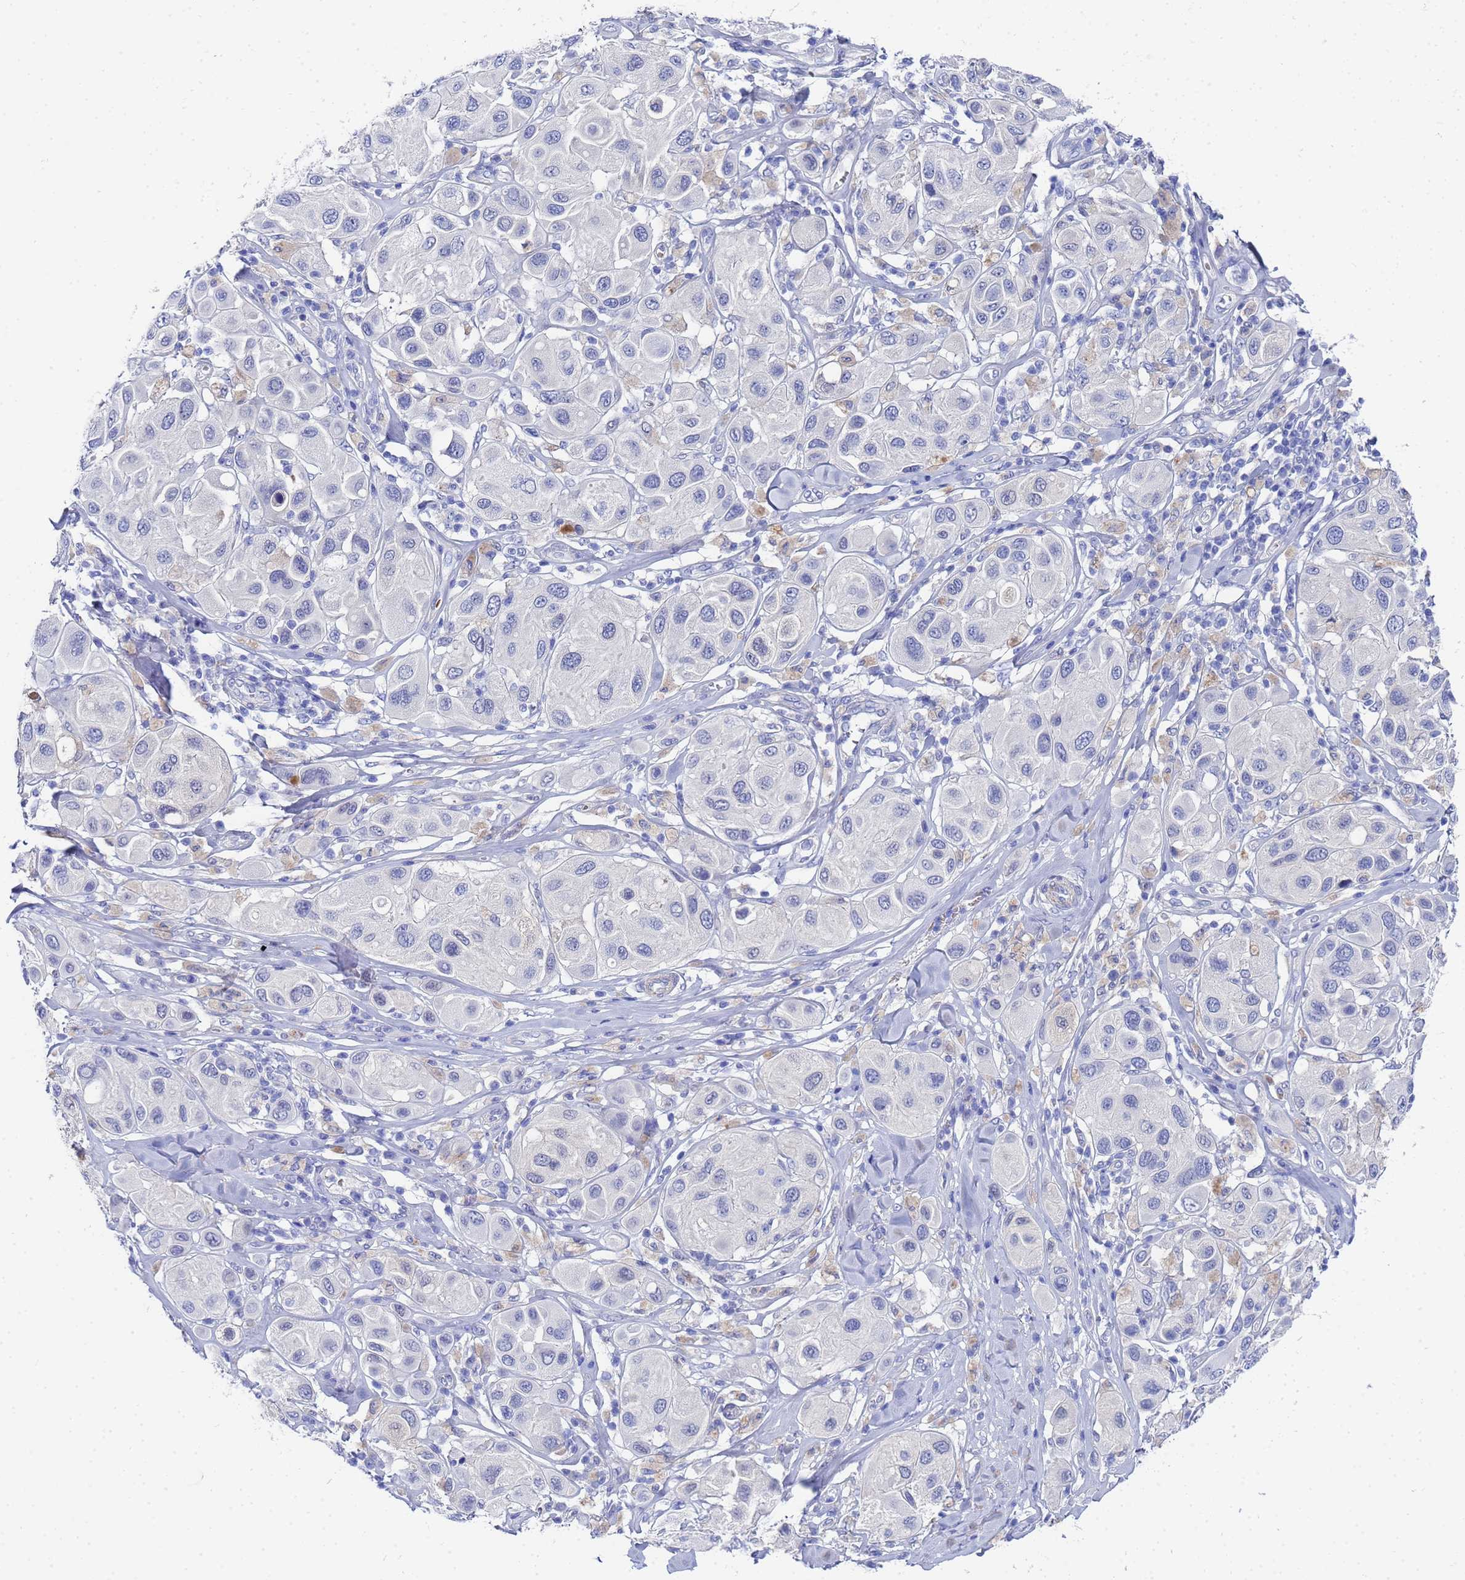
{"staining": {"intensity": "negative", "quantity": "none", "location": "none"}, "tissue": "melanoma", "cell_type": "Tumor cells", "image_type": "cancer", "snomed": [{"axis": "morphology", "description": "Malignant melanoma, Metastatic site"}, {"axis": "topography", "description": "Skin"}], "caption": "Tumor cells show no significant positivity in malignant melanoma (metastatic site).", "gene": "ZNF26", "patient": {"sex": "male", "age": 41}}